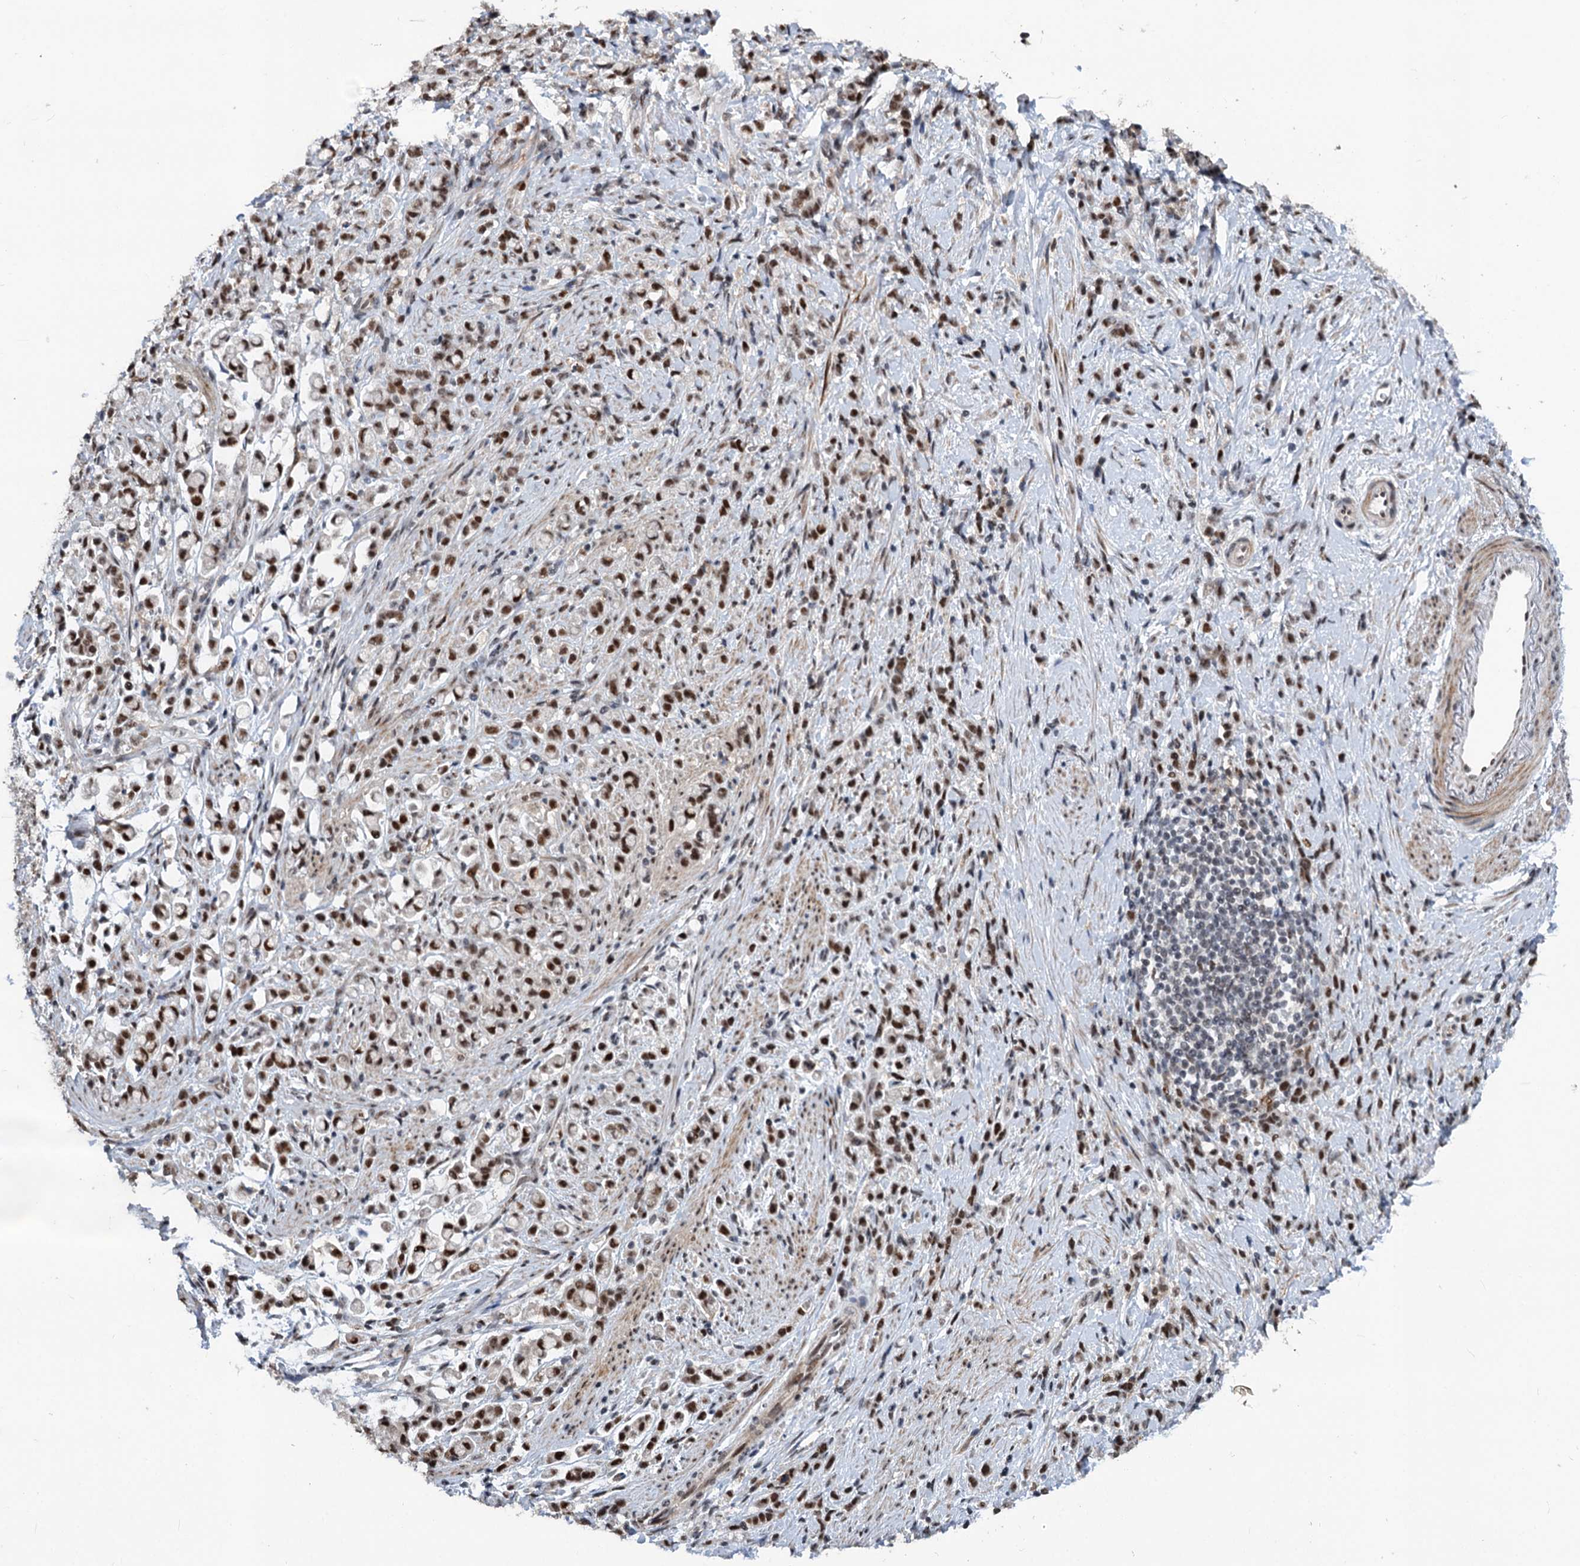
{"staining": {"intensity": "moderate", "quantity": ">75%", "location": "nuclear"}, "tissue": "stomach cancer", "cell_type": "Tumor cells", "image_type": "cancer", "snomed": [{"axis": "morphology", "description": "Adenocarcinoma, NOS"}, {"axis": "topography", "description": "Stomach"}], "caption": "Immunohistochemical staining of stomach cancer shows medium levels of moderate nuclear expression in about >75% of tumor cells. (Brightfield microscopy of DAB IHC at high magnification).", "gene": "PHF8", "patient": {"sex": "female", "age": 60}}